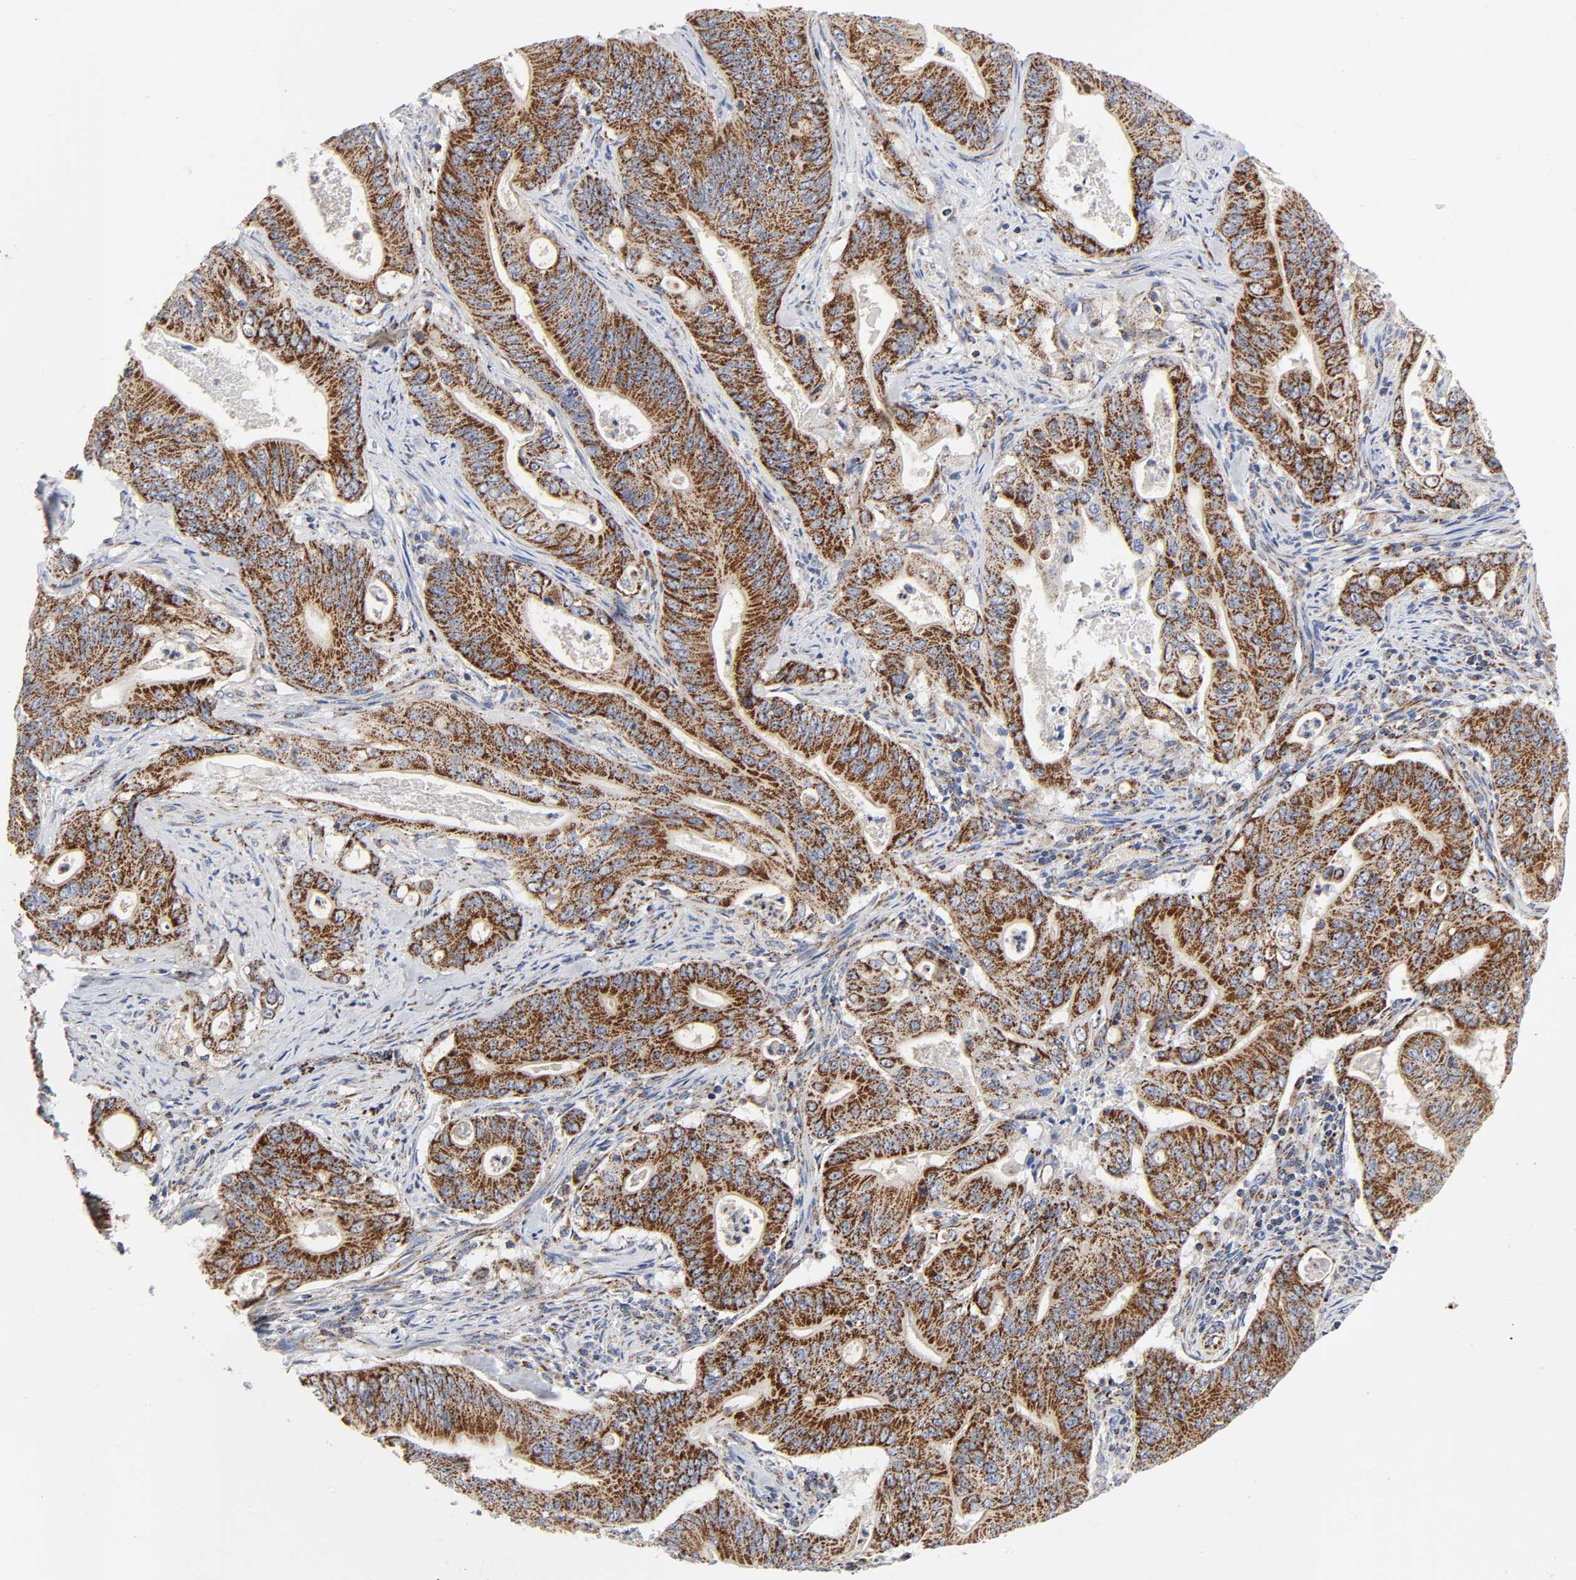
{"staining": {"intensity": "strong", "quantity": ">75%", "location": "cytoplasmic/membranous"}, "tissue": "pancreatic cancer", "cell_type": "Tumor cells", "image_type": "cancer", "snomed": [{"axis": "morphology", "description": "Normal tissue, NOS"}, {"axis": "topography", "description": "Lymph node"}], "caption": "Protein staining of pancreatic cancer tissue reveals strong cytoplasmic/membranous staining in approximately >75% of tumor cells.", "gene": "AOPEP", "patient": {"sex": "male", "age": 62}}